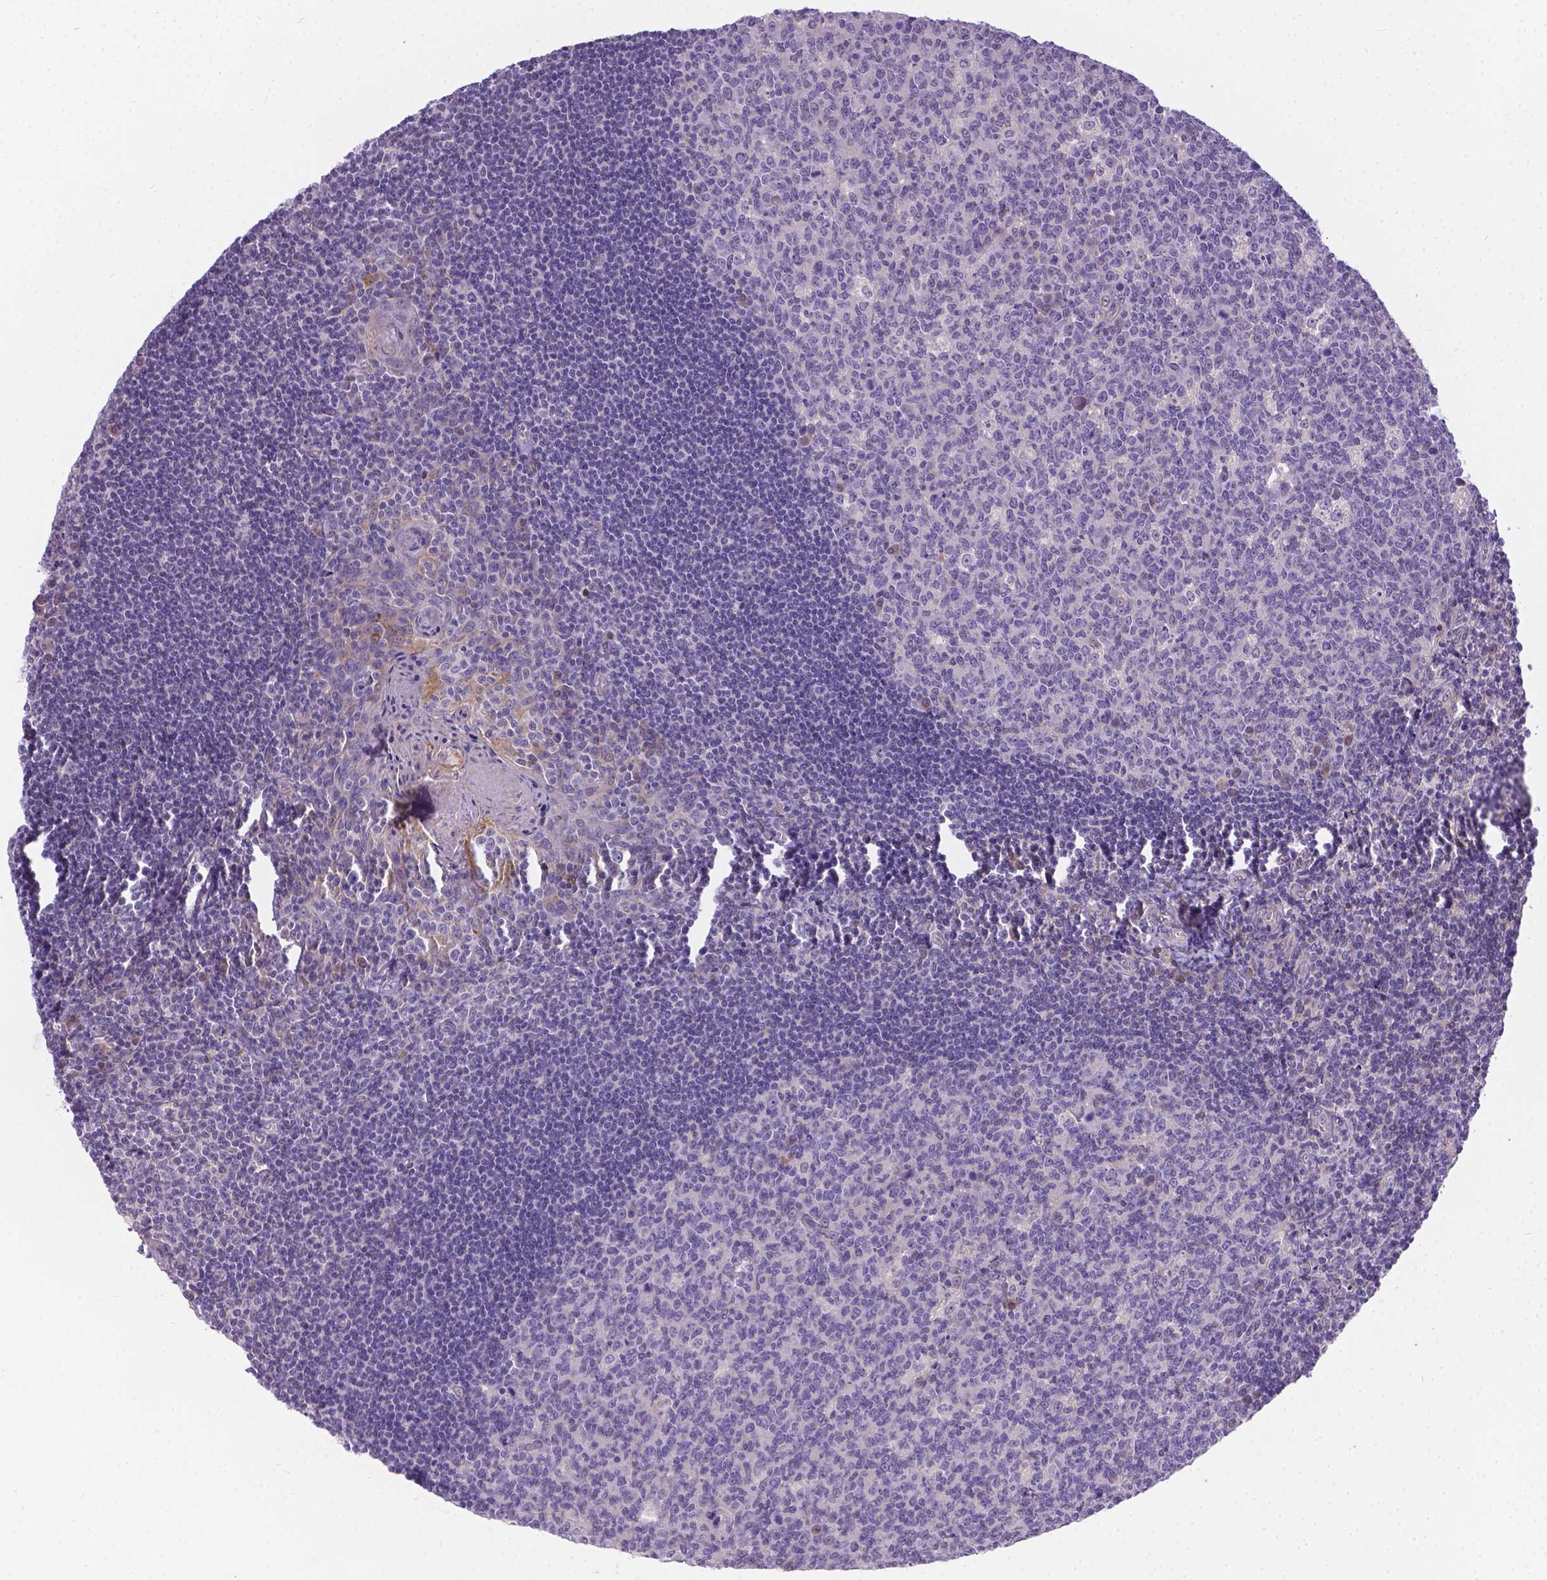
{"staining": {"intensity": "negative", "quantity": "none", "location": "none"}, "tissue": "tonsil", "cell_type": "Germinal center cells", "image_type": "normal", "snomed": [{"axis": "morphology", "description": "Normal tissue, NOS"}, {"axis": "morphology", "description": "Inflammation, NOS"}, {"axis": "topography", "description": "Tonsil"}], "caption": "Immunohistochemistry (IHC) photomicrograph of benign tonsil: human tonsil stained with DAB (3,3'-diaminobenzidine) demonstrates no significant protein expression in germinal center cells.", "gene": "TM4SF18", "patient": {"sex": "female", "age": 31}}